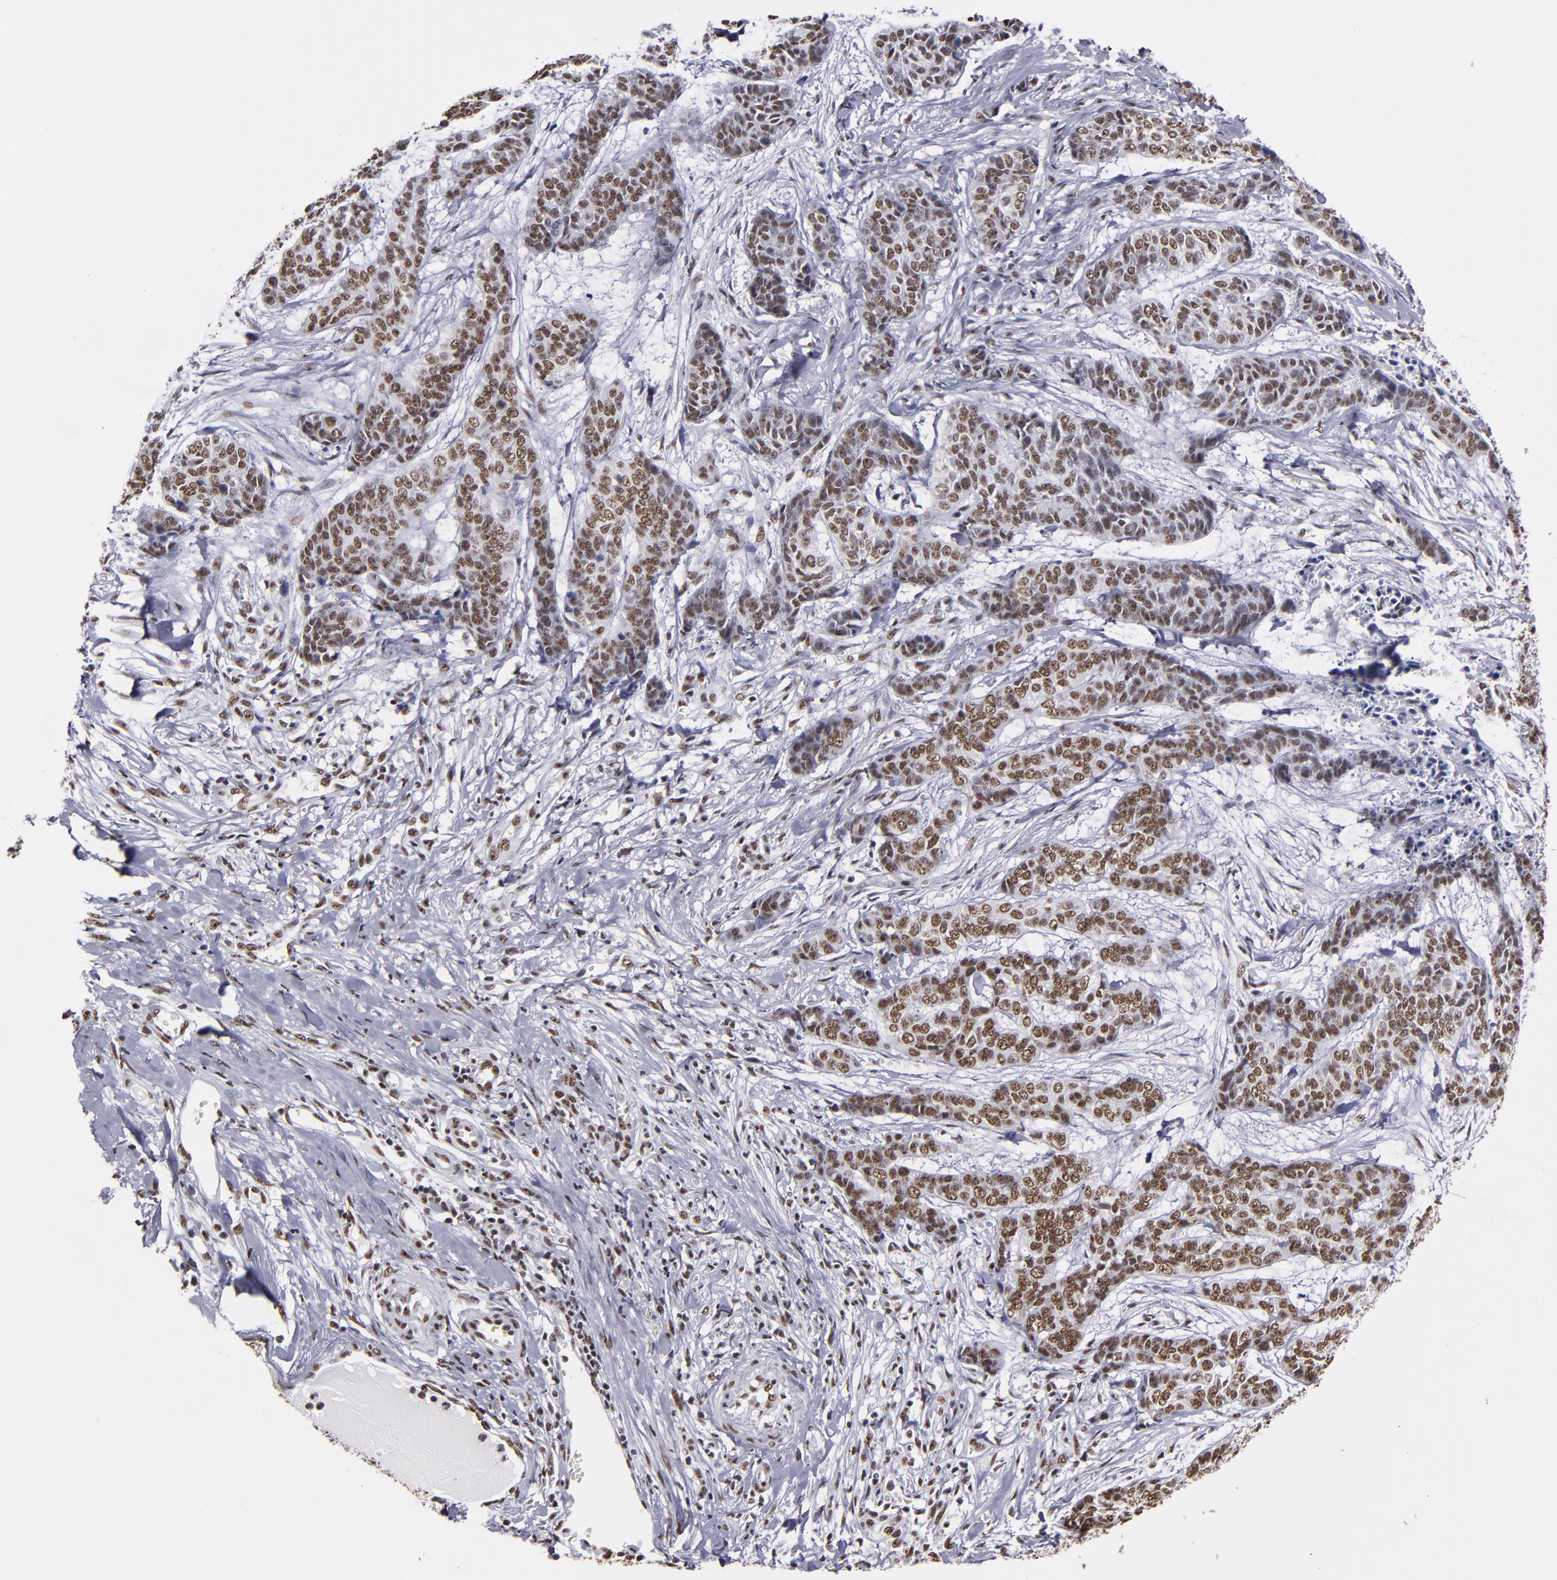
{"staining": {"intensity": "strong", "quantity": ">75%", "location": "nuclear"}, "tissue": "skin cancer", "cell_type": "Tumor cells", "image_type": "cancer", "snomed": [{"axis": "morphology", "description": "Basal cell carcinoma"}, {"axis": "topography", "description": "Skin"}], "caption": "IHC of human basal cell carcinoma (skin) exhibits high levels of strong nuclear staining in about >75% of tumor cells.", "gene": "HNRNPA2B1", "patient": {"sex": "female", "age": 64}}